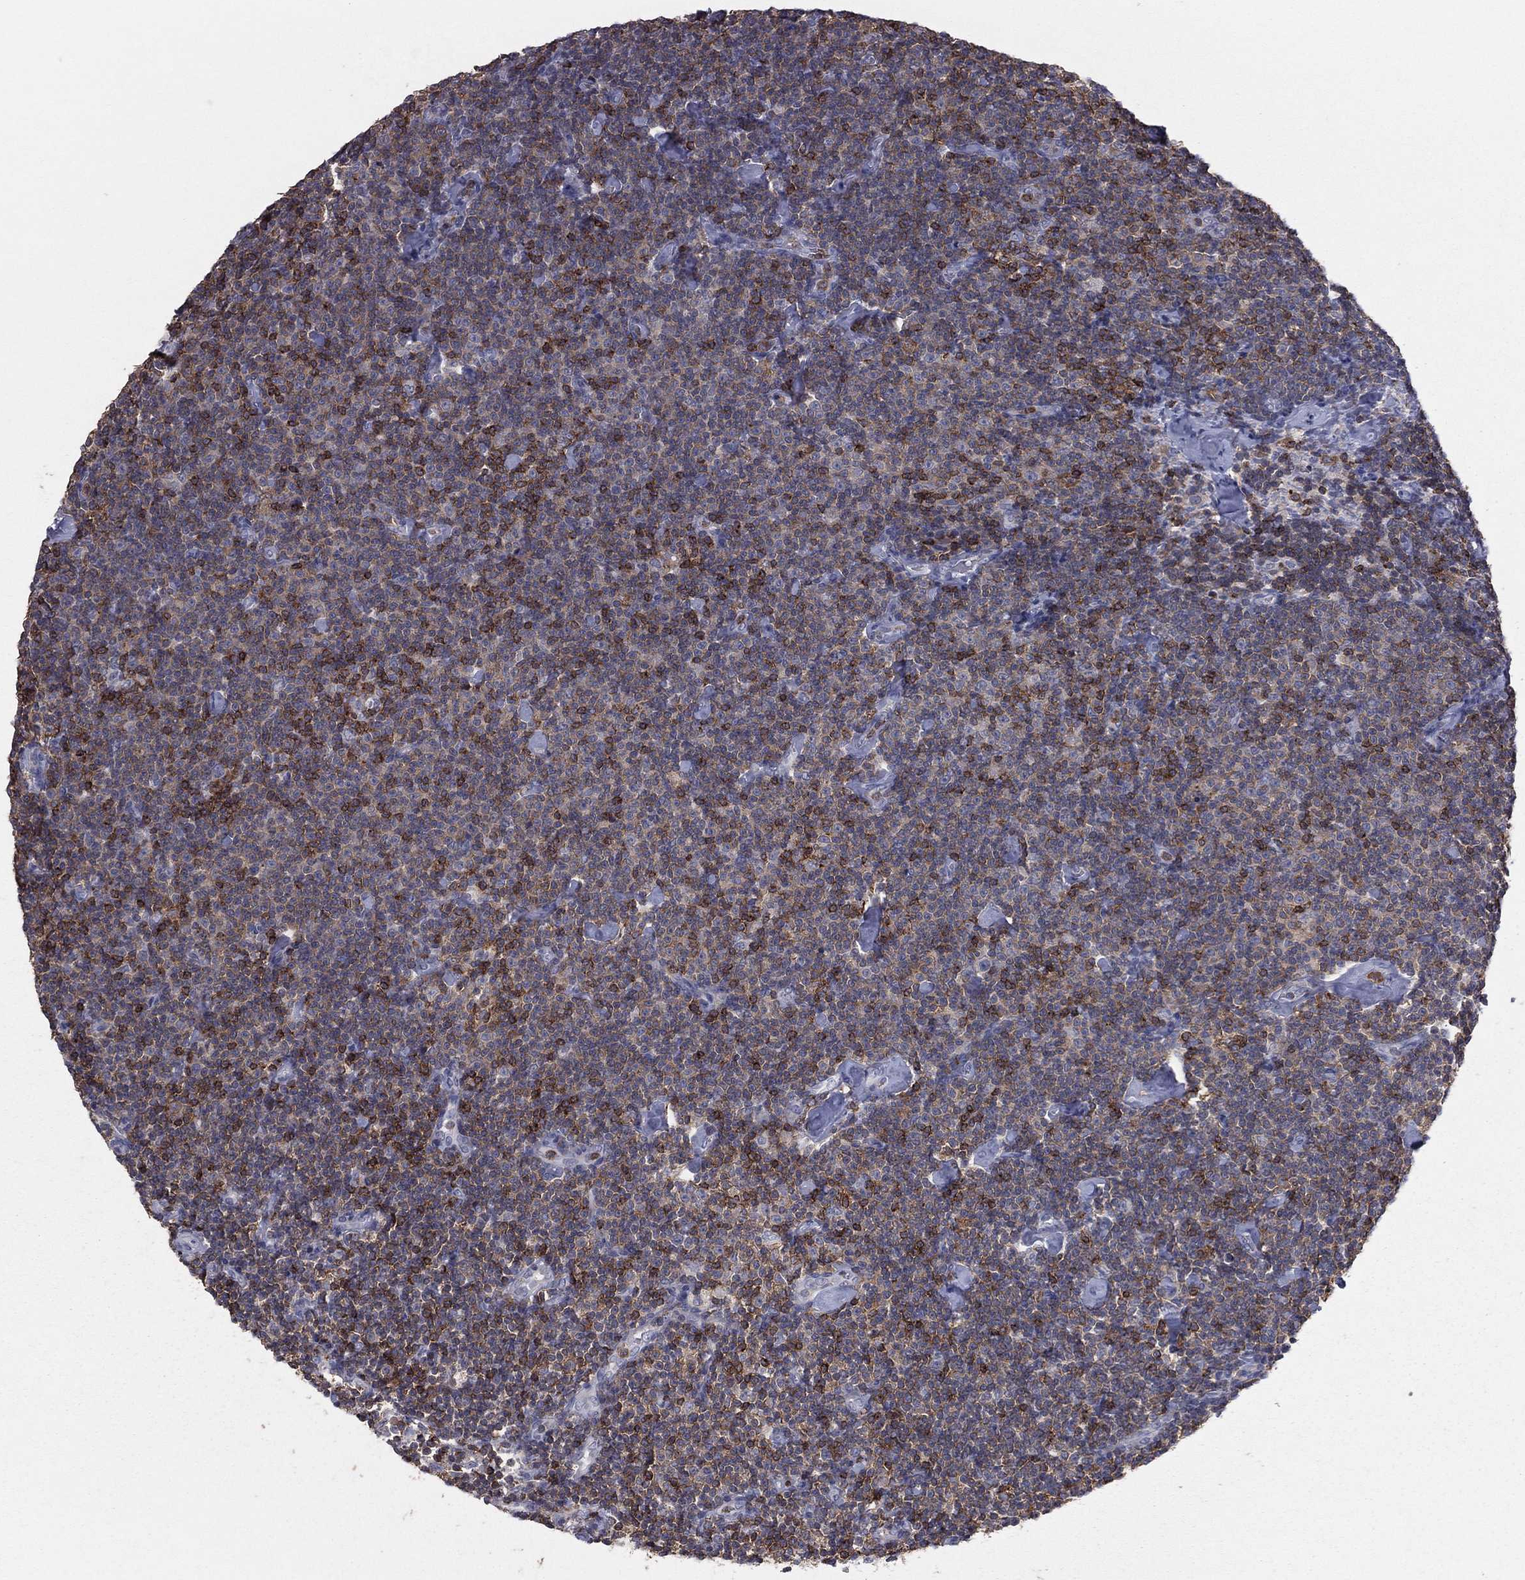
{"staining": {"intensity": "moderate", "quantity": "<25%", "location": "cytoplasmic/membranous"}, "tissue": "lymphoma", "cell_type": "Tumor cells", "image_type": "cancer", "snomed": [{"axis": "morphology", "description": "Malignant lymphoma, non-Hodgkin's type, Low grade"}, {"axis": "topography", "description": "Lymph node"}], "caption": "Brown immunohistochemical staining in human low-grade malignant lymphoma, non-Hodgkin's type demonstrates moderate cytoplasmic/membranous positivity in approximately <25% of tumor cells. The protein is stained brown, and the nuclei are stained in blue (DAB IHC with brightfield microscopy, high magnification).", "gene": "PSTPIP1", "patient": {"sex": "male", "age": 81}}